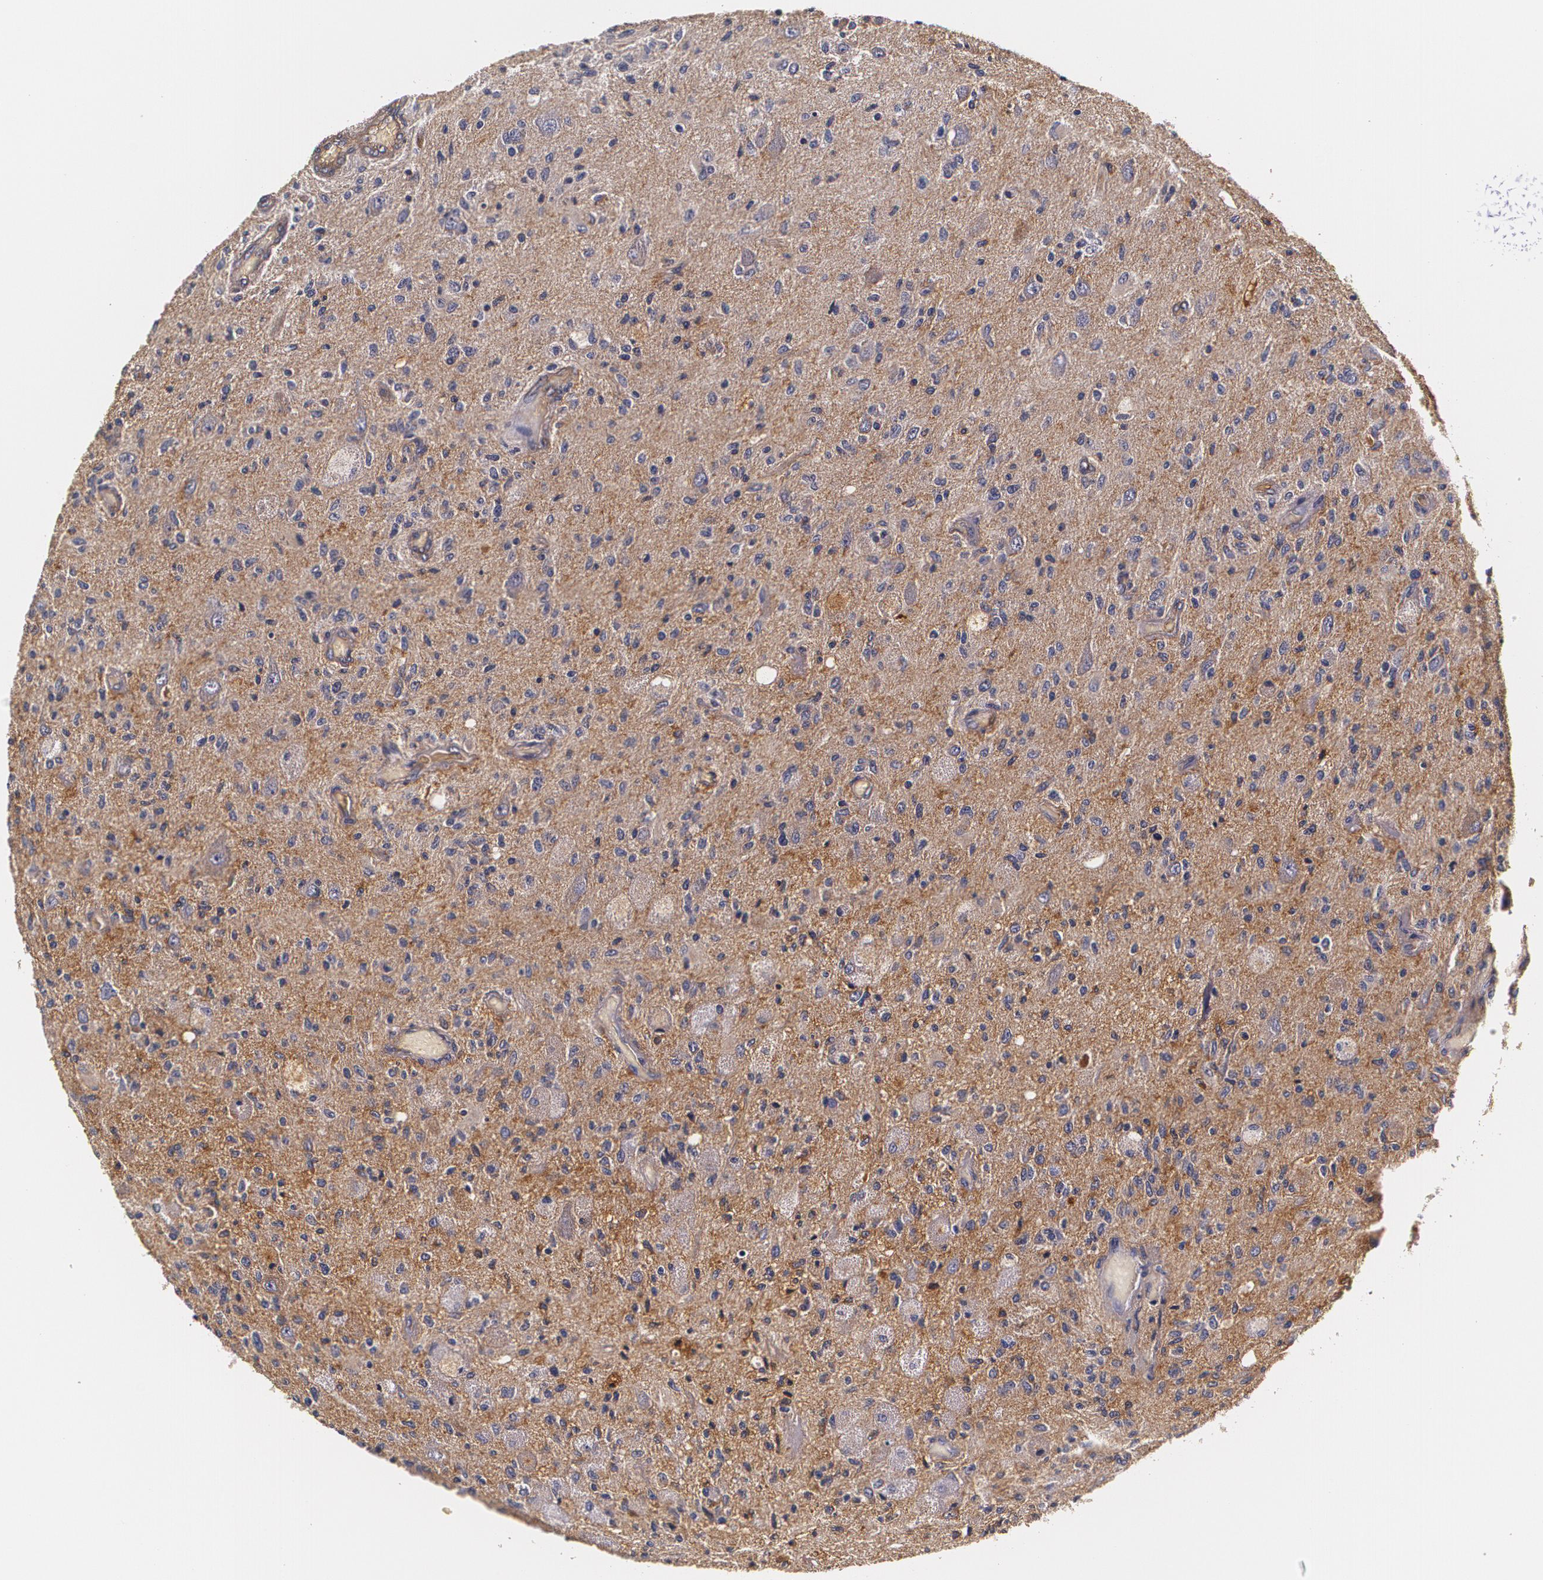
{"staining": {"intensity": "negative", "quantity": "none", "location": "none"}, "tissue": "glioma", "cell_type": "Tumor cells", "image_type": "cancer", "snomed": [{"axis": "morphology", "description": "Normal tissue, NOS"}, {"axis": "morphology", "description": "Glioma, malignant, High grade"}, {"axis": "topography", "description": "Cerebral cortex"}], "caption": "This is an IHC image of high-grade glioma (malignant). There is no expression in tumor cells.", "gene": "TTR", "patient": {"sex": "male", "age": 77}}